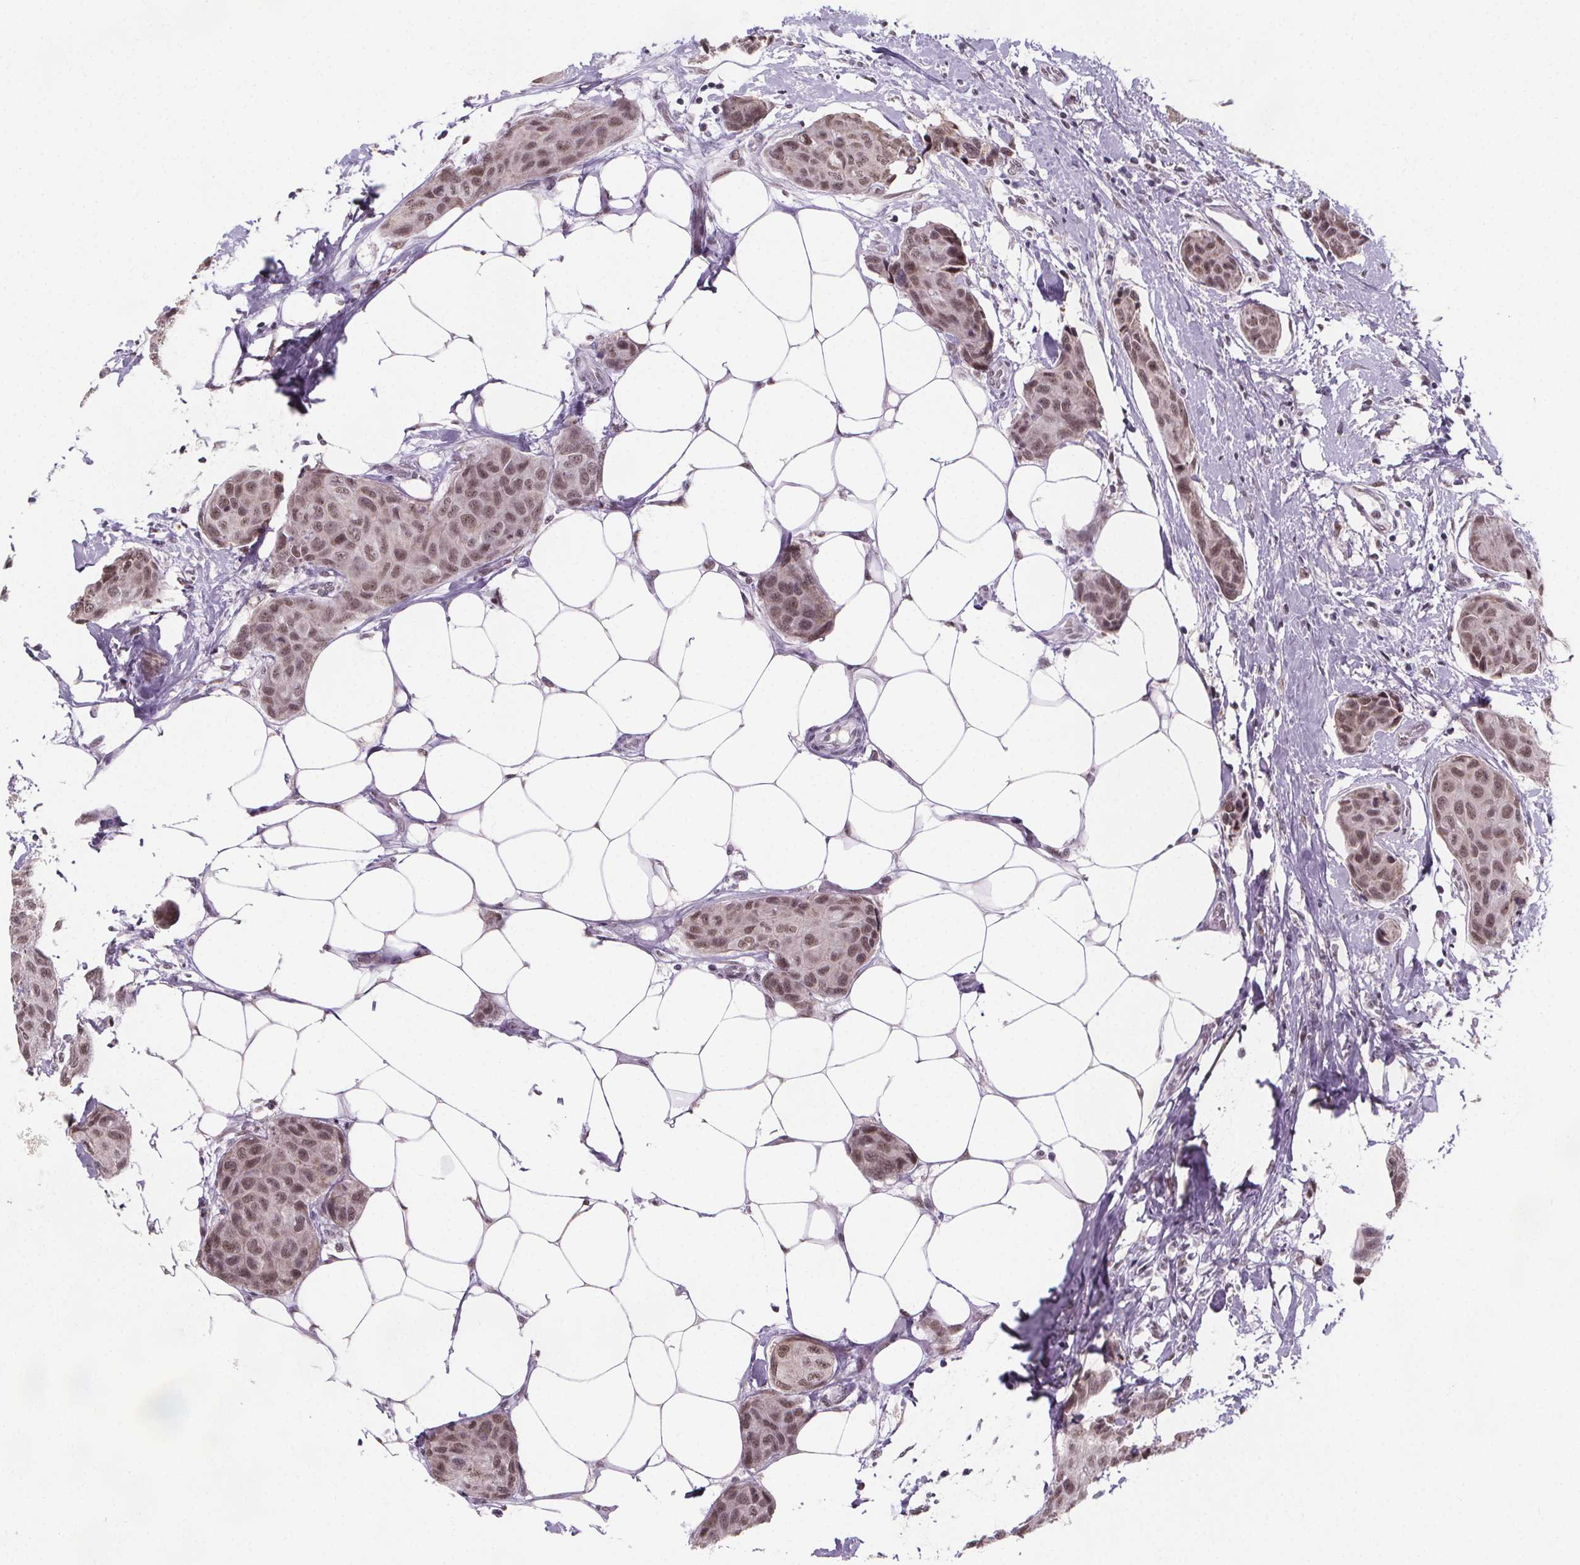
{"staining": {"intensity": "moderate", "quantity": ">75%", "location": "nuclear"}, "tissue": "breast cancer", "cell_type": "Tumor cells", "image_type": "cancer", "snomed": [{"axis": "morphology", "description": "Duct carcinoma"}, {"axis": "topography", "description": "Breast"}], "caption": "A high-resolution micrograph shows immunohistochemistry staining of breast cancer, which displays moderate nuclear staining in about >75% of tumor cells. Using DAB (brown) and hematoxylin (blue) stains, captured at high magnification using brightfield microscopy.", "gene": "ZNF572", "patient": {"sex": "female", "age": 80}}